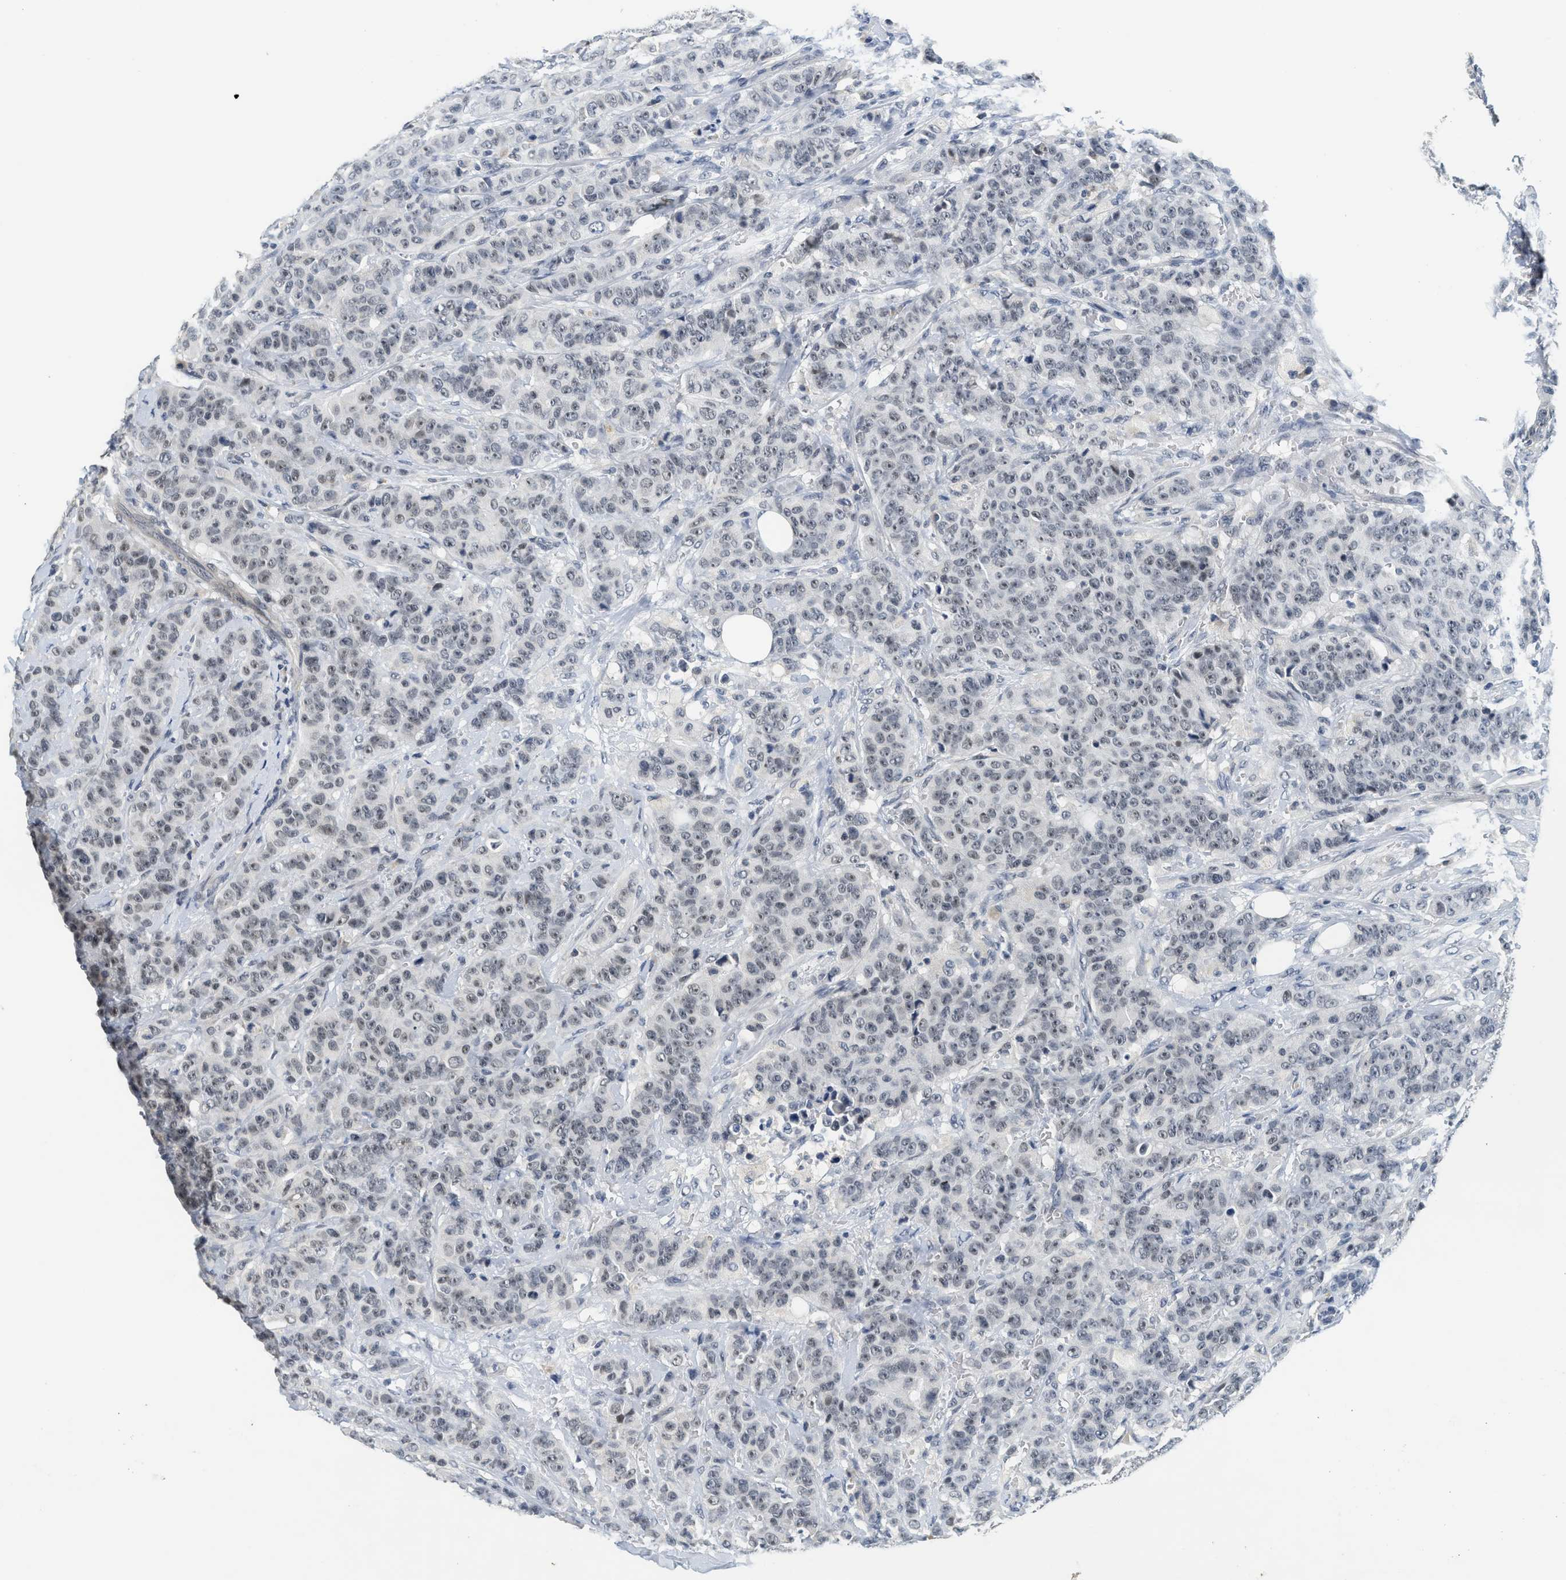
{"staining": {"intensity": "weak", "quantity": "25%-75%", "location": "nuclear"}, "tissue": "breast cancer", "cell_type": "Tumor cells", "image_type": "cancer", "snomed": [{"axis": "morphology", "description": "Normal tissue, NOS"}, {"axis": "morphology", "description": "Duct carcinoma"}, {"axis": "topography", "description": "Breast"}], "caption": "Weak nuclear staining is identified in approximately 25%-75% of tumor cells in breast cancer. (Stains: DAB (3,3'-diaminobenzidine) in brown, nuclei in blue, Microscopy: brightfield microscopy at high magnification).", "gene": "MZF1", "patient": {"sex": "female", "age": 40}}